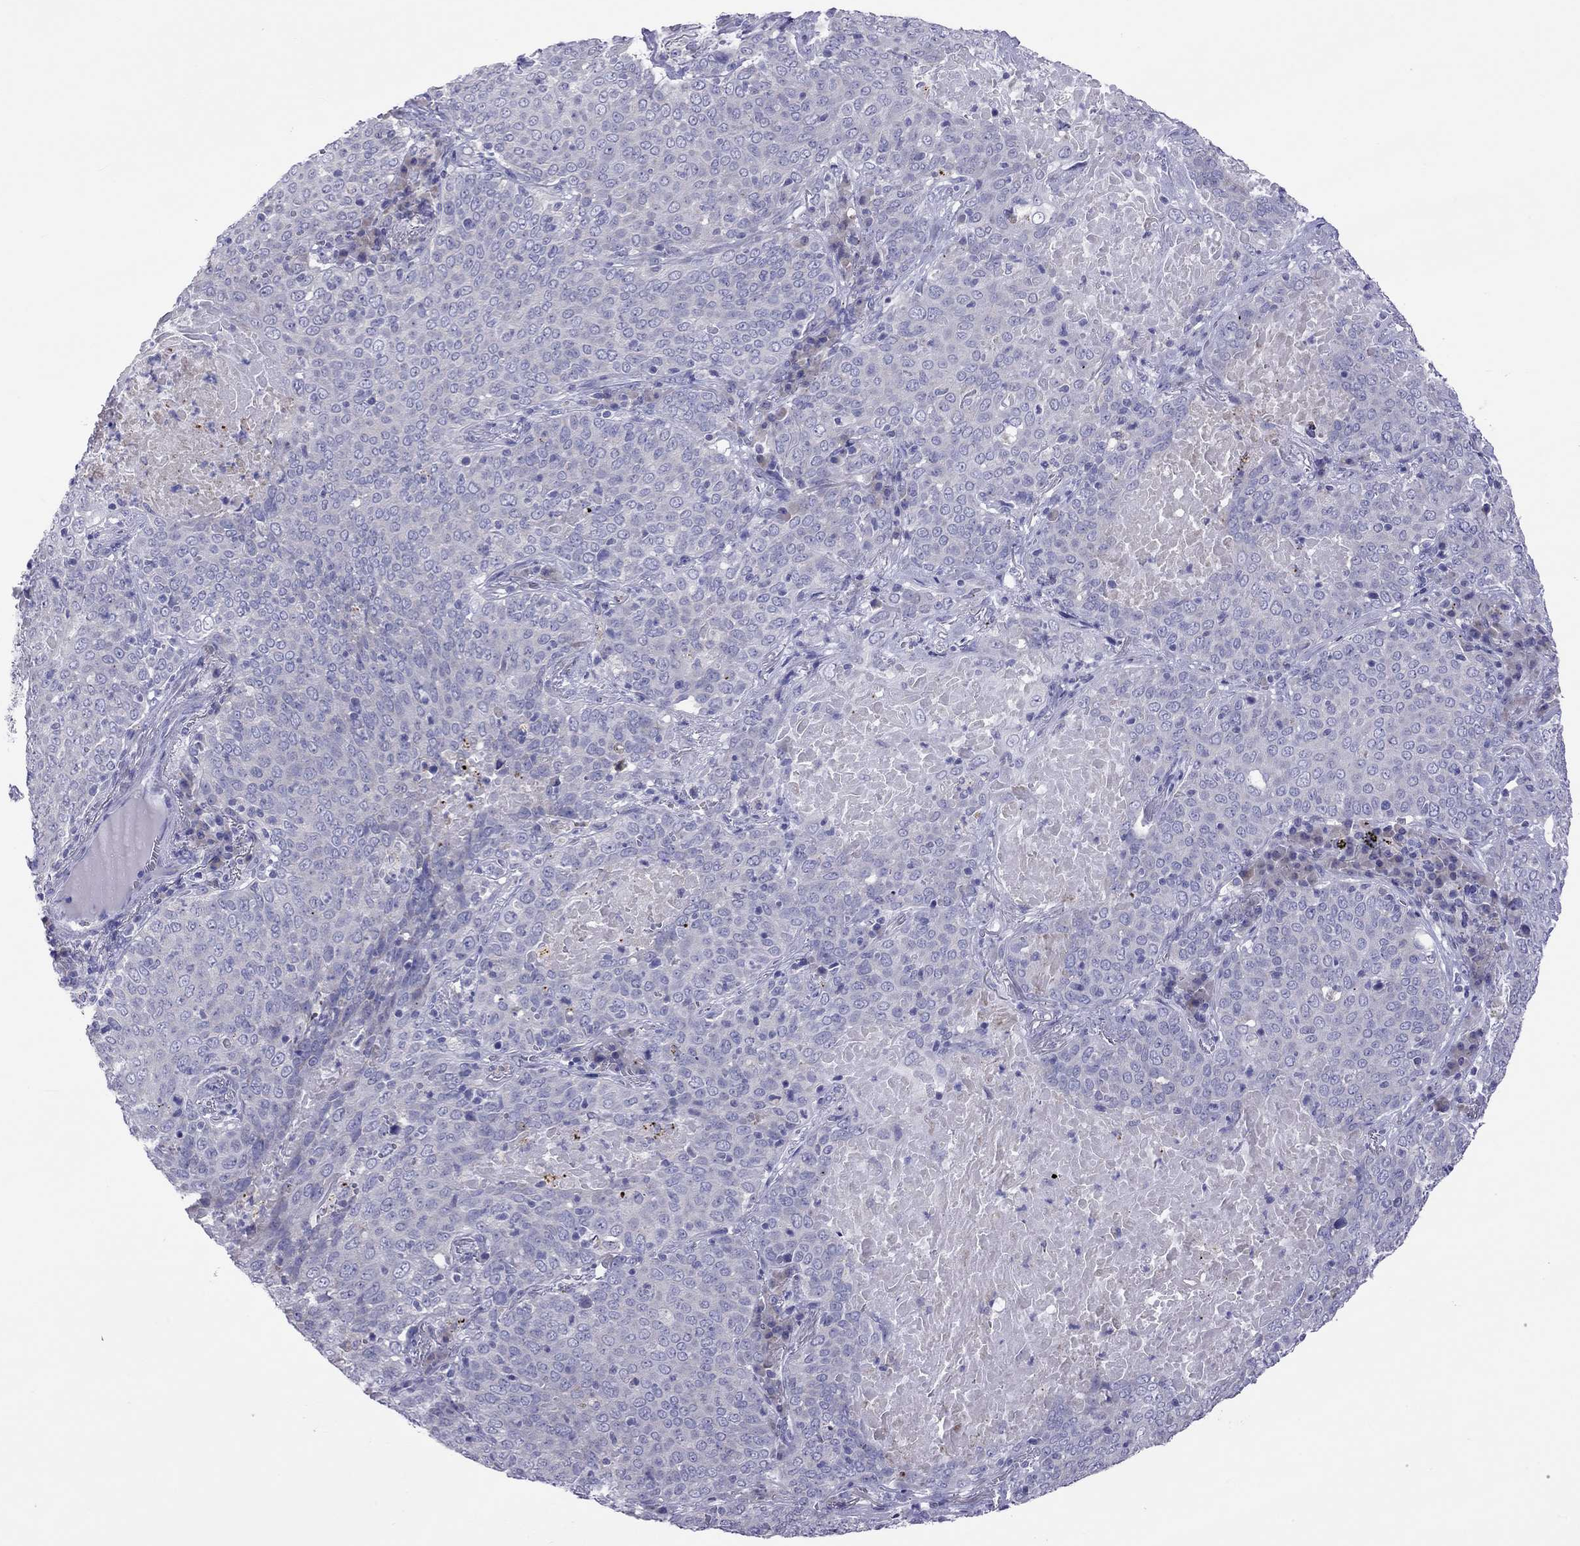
{"staining": {"intensity": "negative", "quantity": "none", "location": "none"}, "tissue": "lung cancer", "cell_type": "Tumor cells", "image_type": "cancer", "snomed": [{"axis": "morphology", "description": "Squamous cell carcinoma, NOS"}, {"axis": "topography", "description": "Lung"}], "caption": "This is an immunohistochemistry micrograph of squamous cell carcinoma (lung). There is no positivity in tumor cells.", "gene": "COL9A1", "patient": {"sex": "male", "age": 82}}